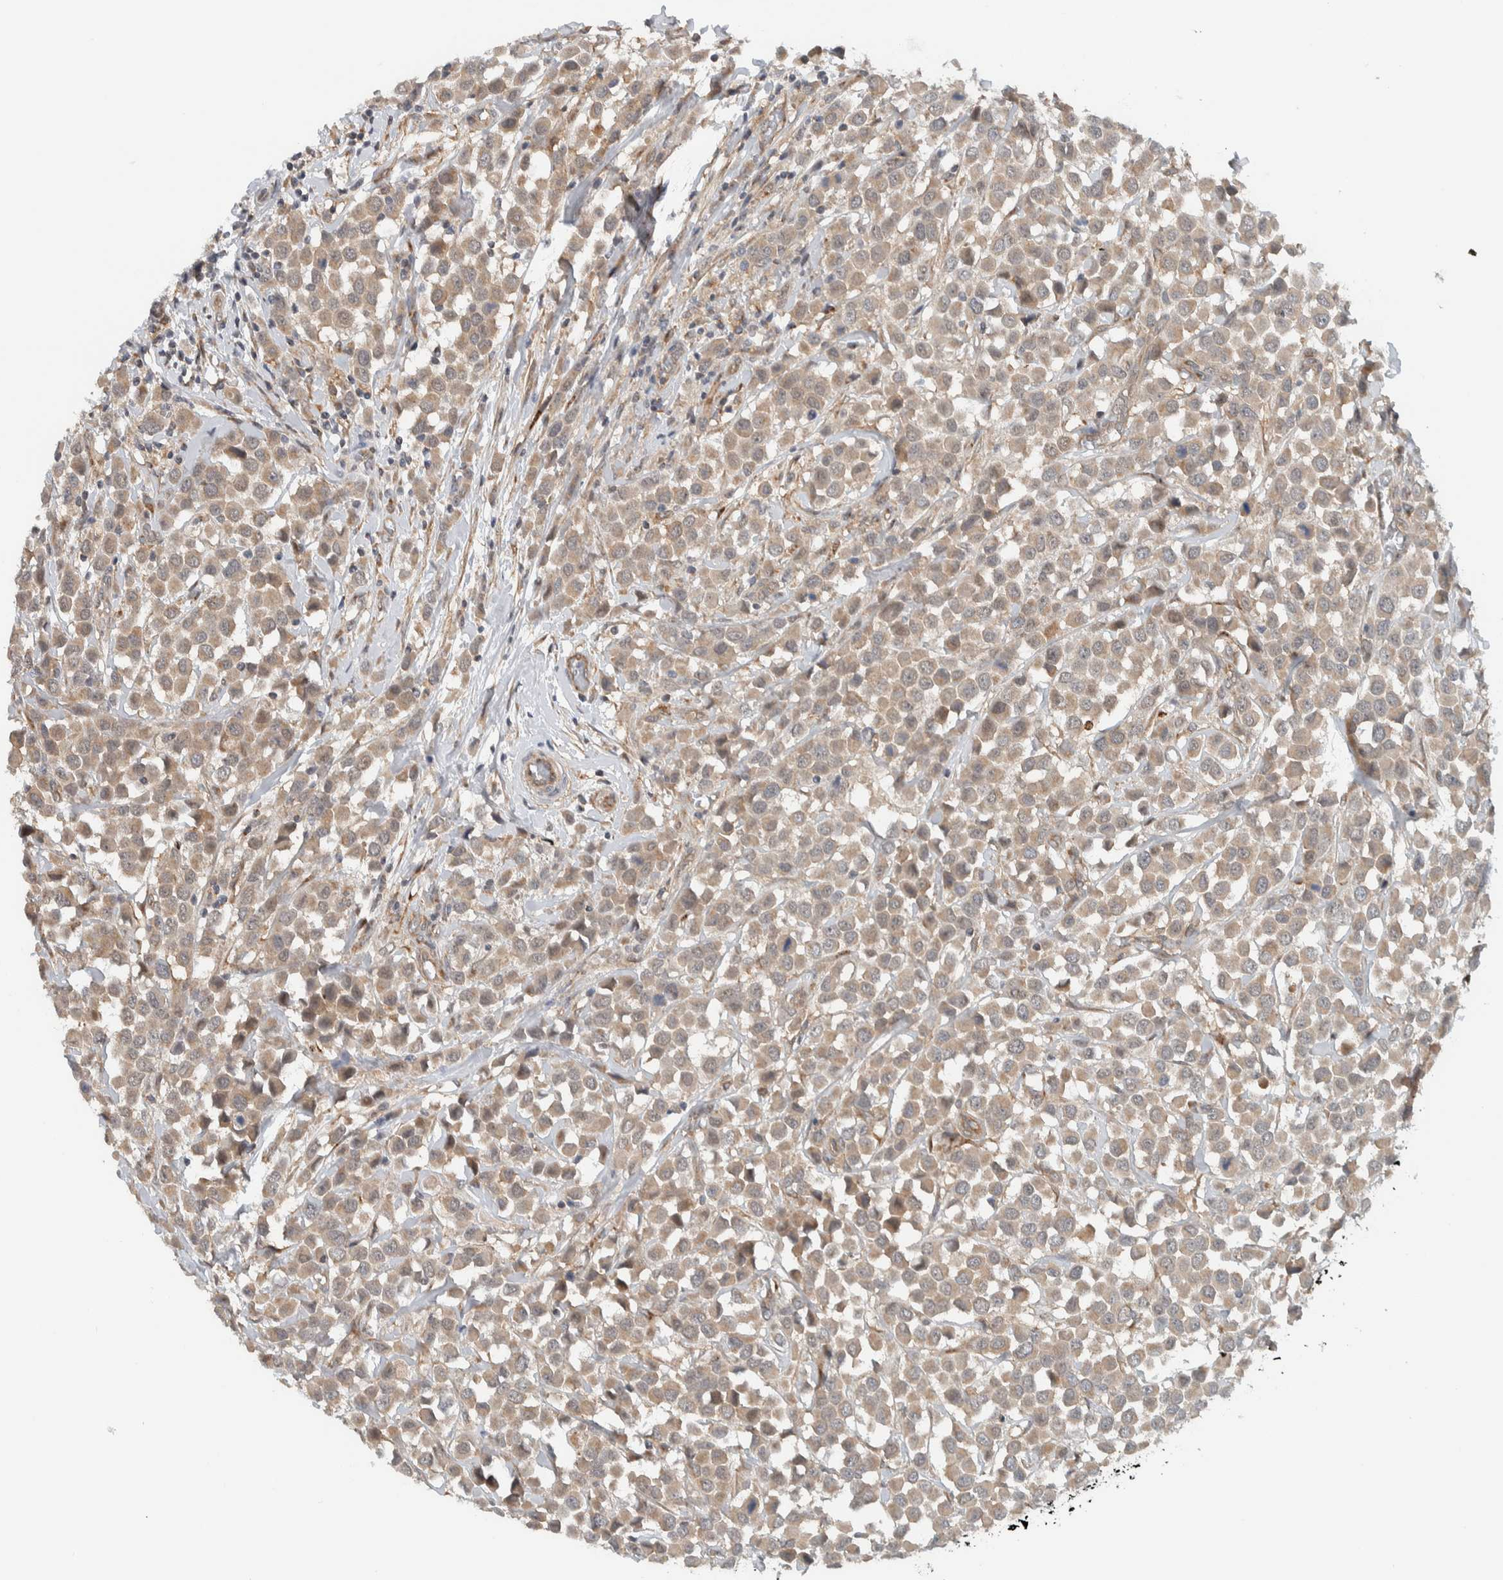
{"staining": {"intensity": "weak", "quantity": ">75%", "location": "cytoplasmic/membranous"}, "tissue": "breast cancer", "cell_type": "Tumor cells", "image_type": "cancer", "snomed": [{"axis": "morphology", "description": "Duct carcinoma"}, {"axis": "topography", "description": "Breast"}], "caption": "Breast intraductal carcinoma stained with a protein marker displays weak staining in tumor cells.", "gene": "RERE", "patient": {"sex": "female", "age": 61}}